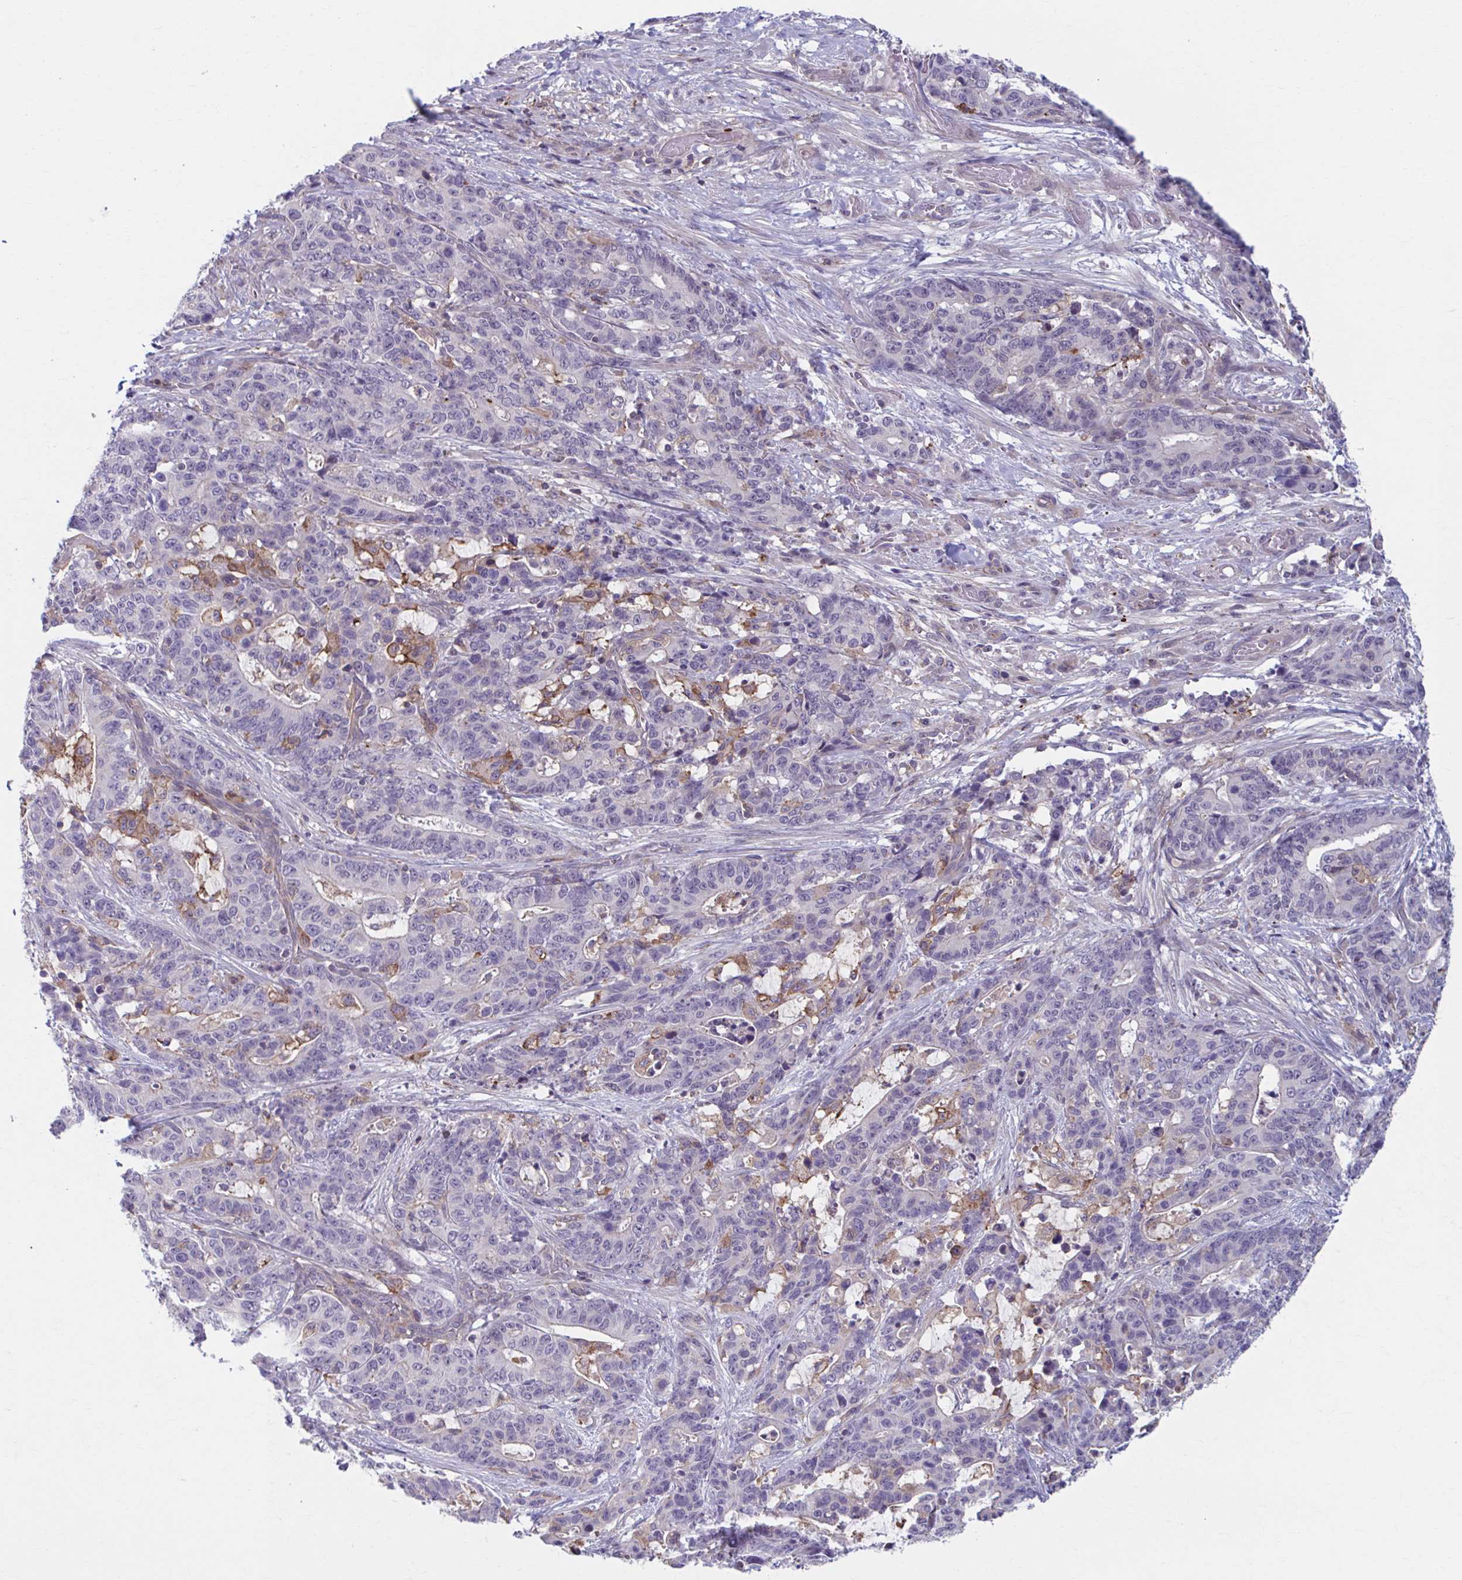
{"staining": {"intensity": "negative", "quantity": "none", "location": "none"}, "tissue": "stomach cancer", "cell_type": "Tumor cells", "image_type": "cancer", "snomed": [{"axis": "morphology", "description": "Normal tissue, NOS"}, {"axis": "morphology", "description": "Adenocarcinoma, NOS"}, {"axis": "topography", "description": "Stomach"}], "caption": "High magnification brightfield microscopy of stomach adenocarcinoma stained with DAB (brown) and counterstained with hematoxylin (blue): tumor cells show no significant staining.", "gene": "ADAT3", "patient": {"sex": "female", "age": 64}}